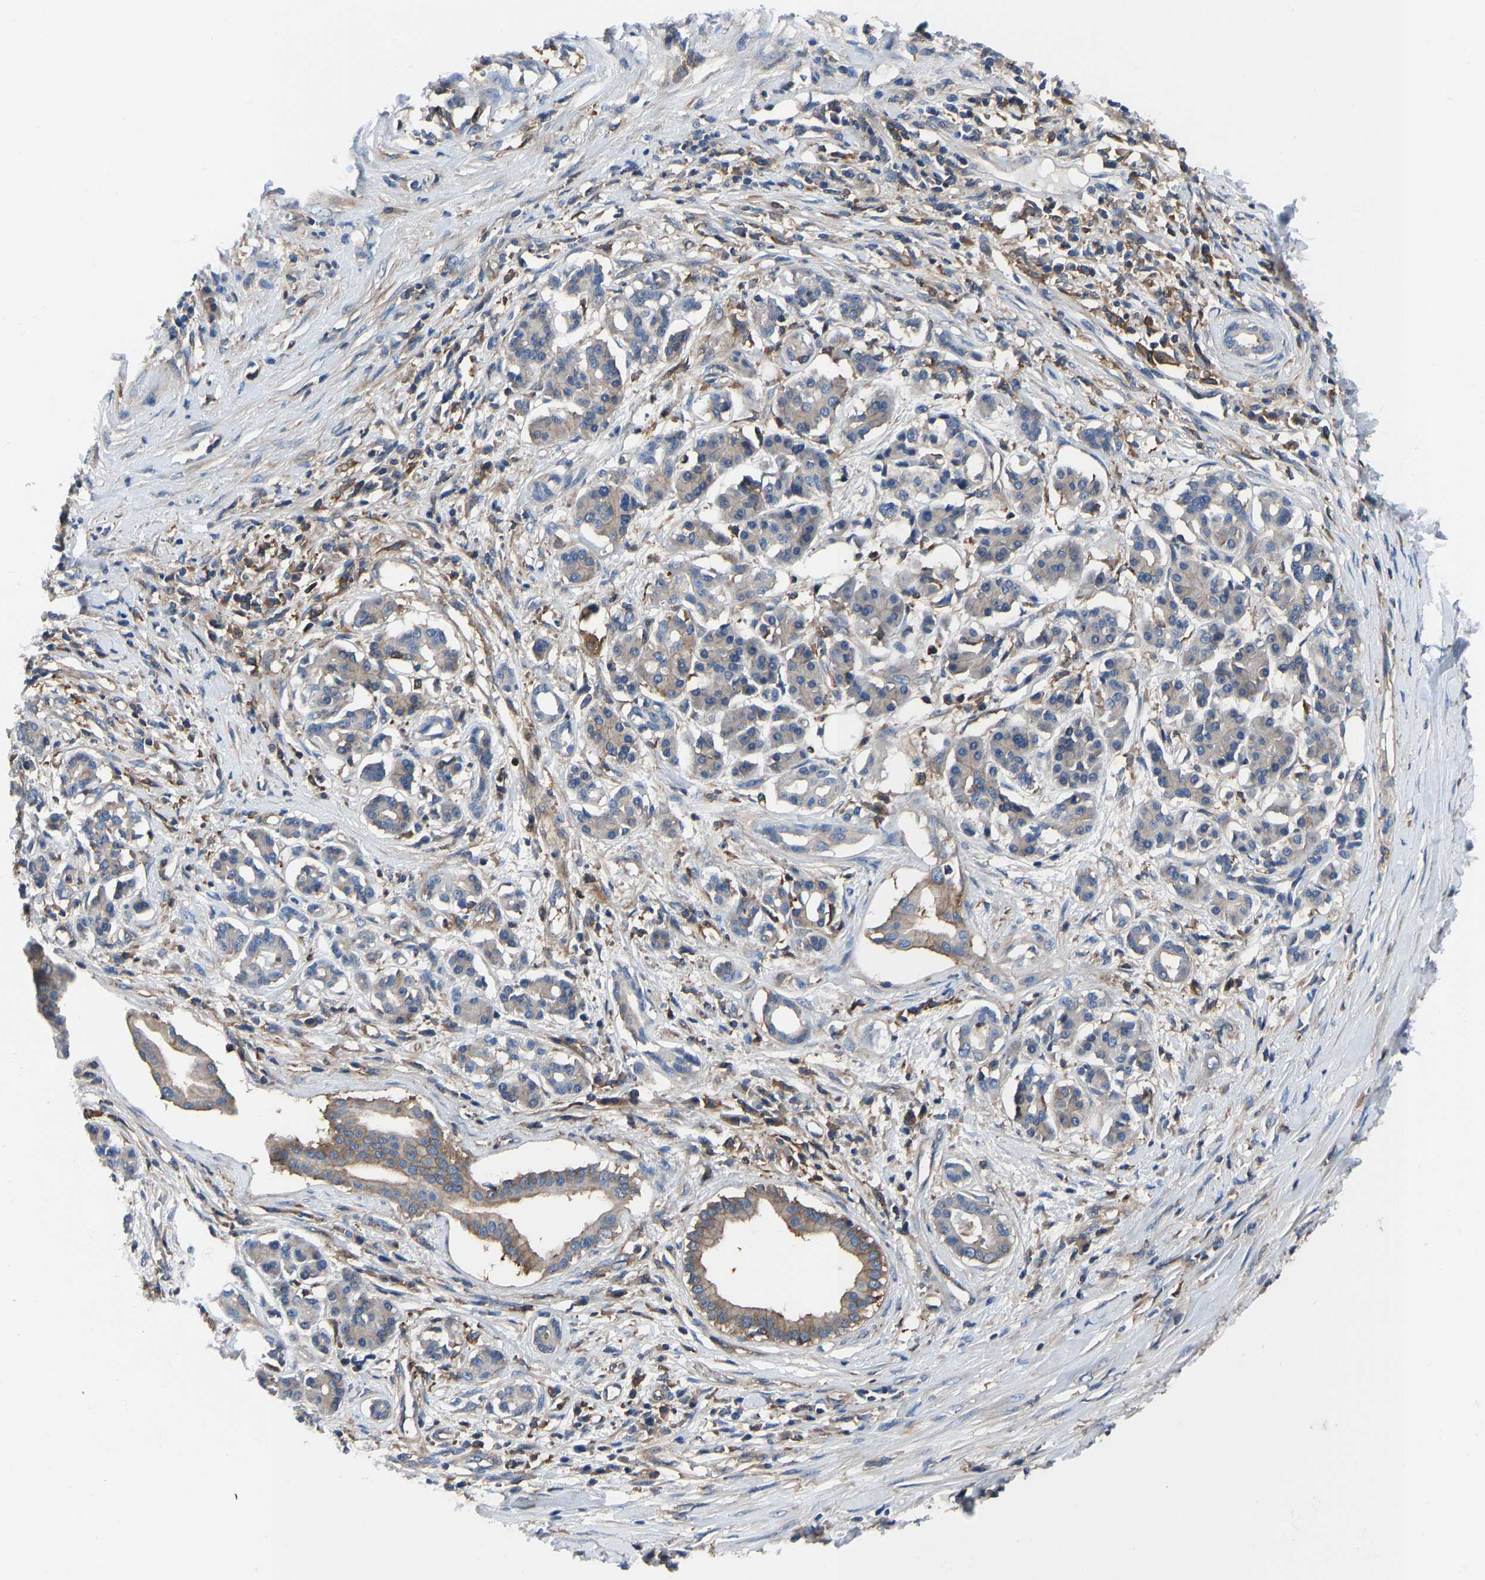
{"staining": {"intensity": "weak", "quantity": ">75%", "location": "cytoplasmic/membranous"}, "tissue": "pancreatic cancer", "cell_type": "Tumor cells", "image_type": "cancer", "snomed": [{"axis": "morphology", "description": "Adenocarcinoma, NOS"}, {"axis": "topography", "description": "Pancreas"}], "caption": "The image reveals staining of pancreatic cancer (adenocarcinoma), revealing weak cytoplasmic/membranous protein positivity (brown color) within tumor cells.", "gene": "PRKAR1A", "patient": {"sex": "female", "age": 56}}